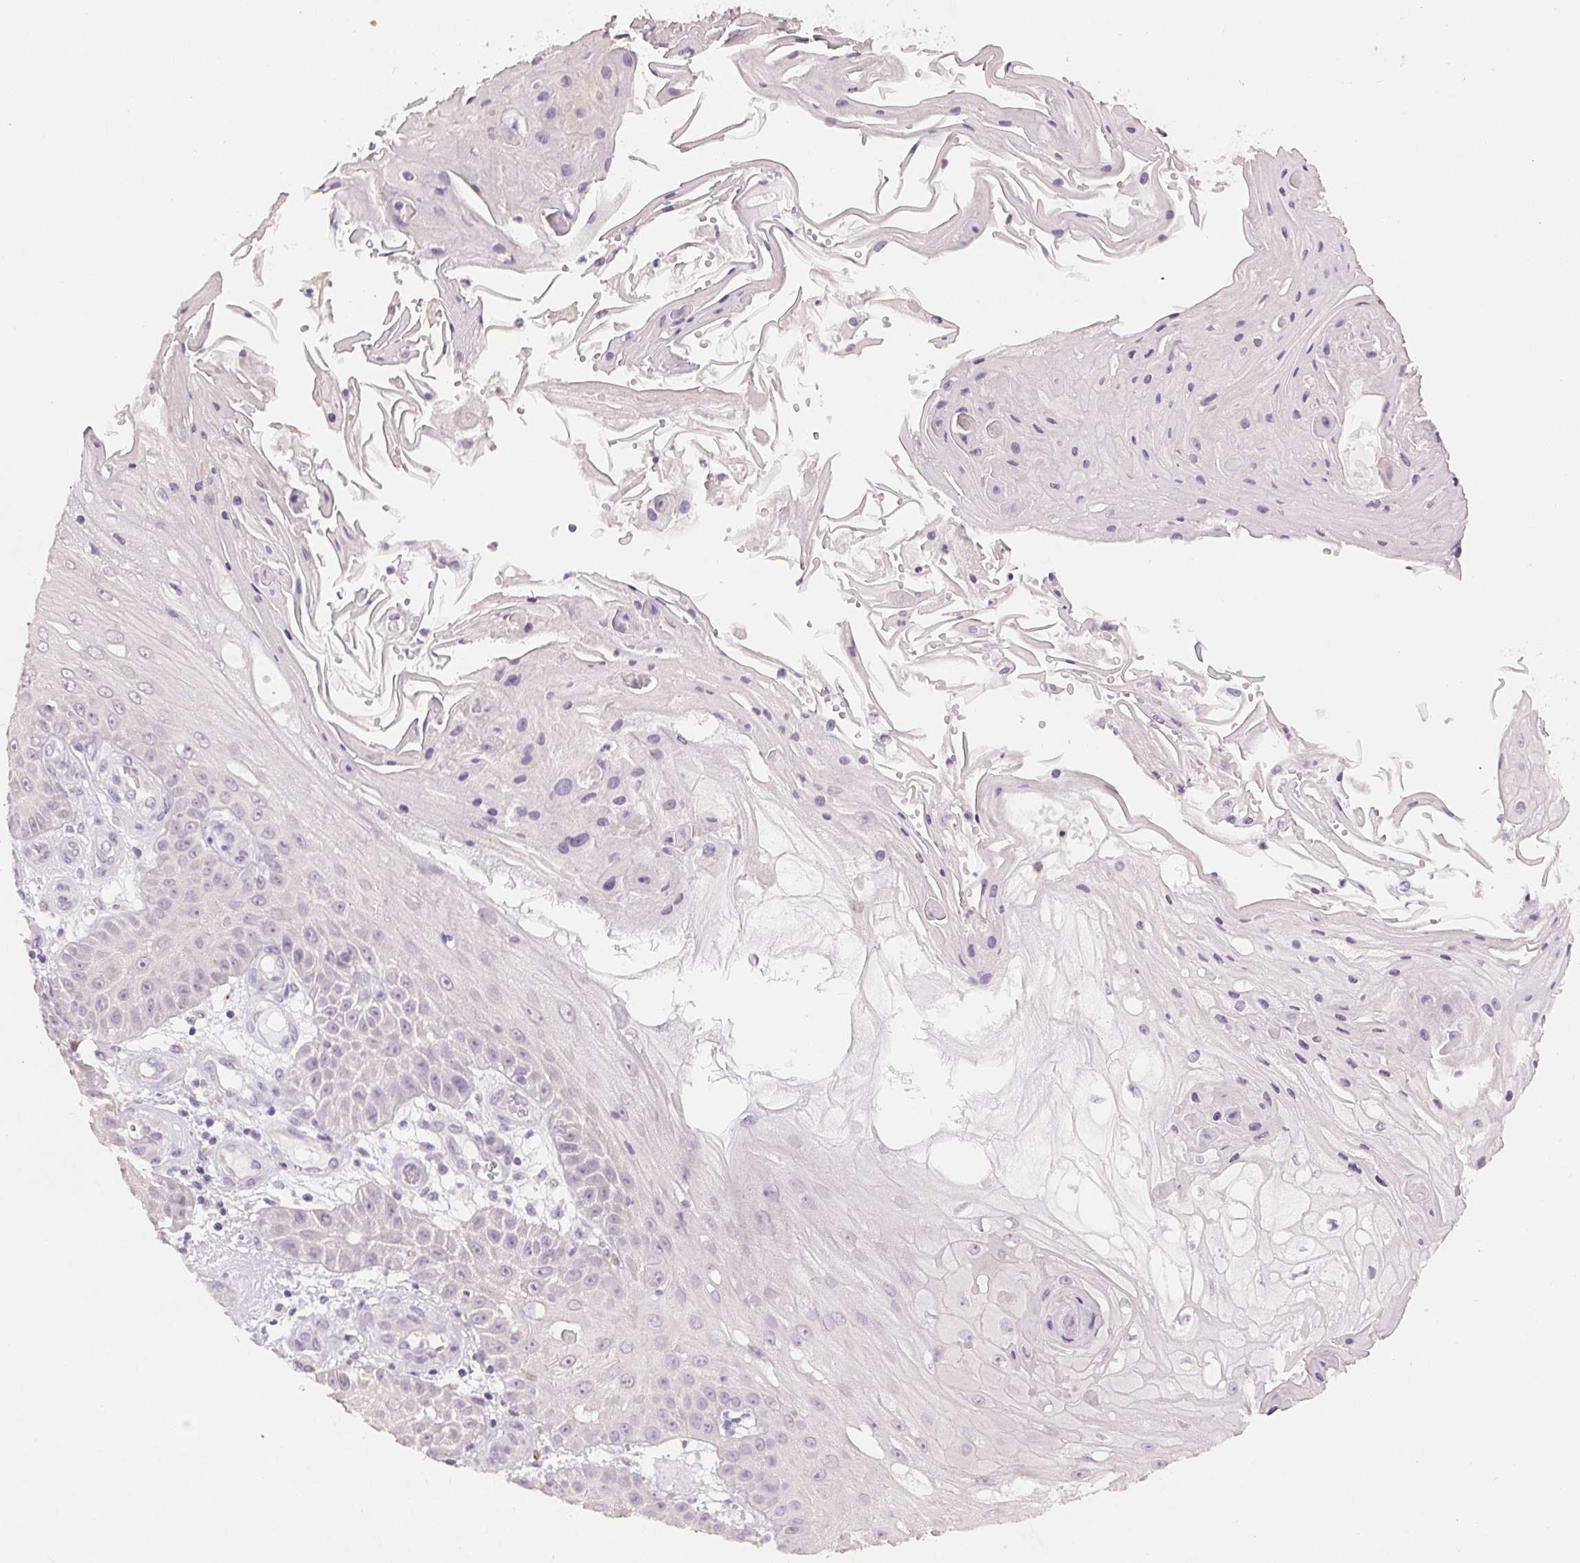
{"staining": {"intensity": "negative", "quantity": "none", "location": "none"}, "tissue": "skin cancer", "cell_type": "Tumor cells", "image_type": "cancer", "snomed": [{"axis": "morphology", "description": "Squamous cell carcinoma, NOS"}, {"axis": "topography", "description": "Skin"}], "caption": "Immunohistochemical staining of human skin cancer shows no significant staining in tumor cells. Nuclei are stained in blue.", "gene": "MPO", "patient": {"sex": "male", "age": 70}}